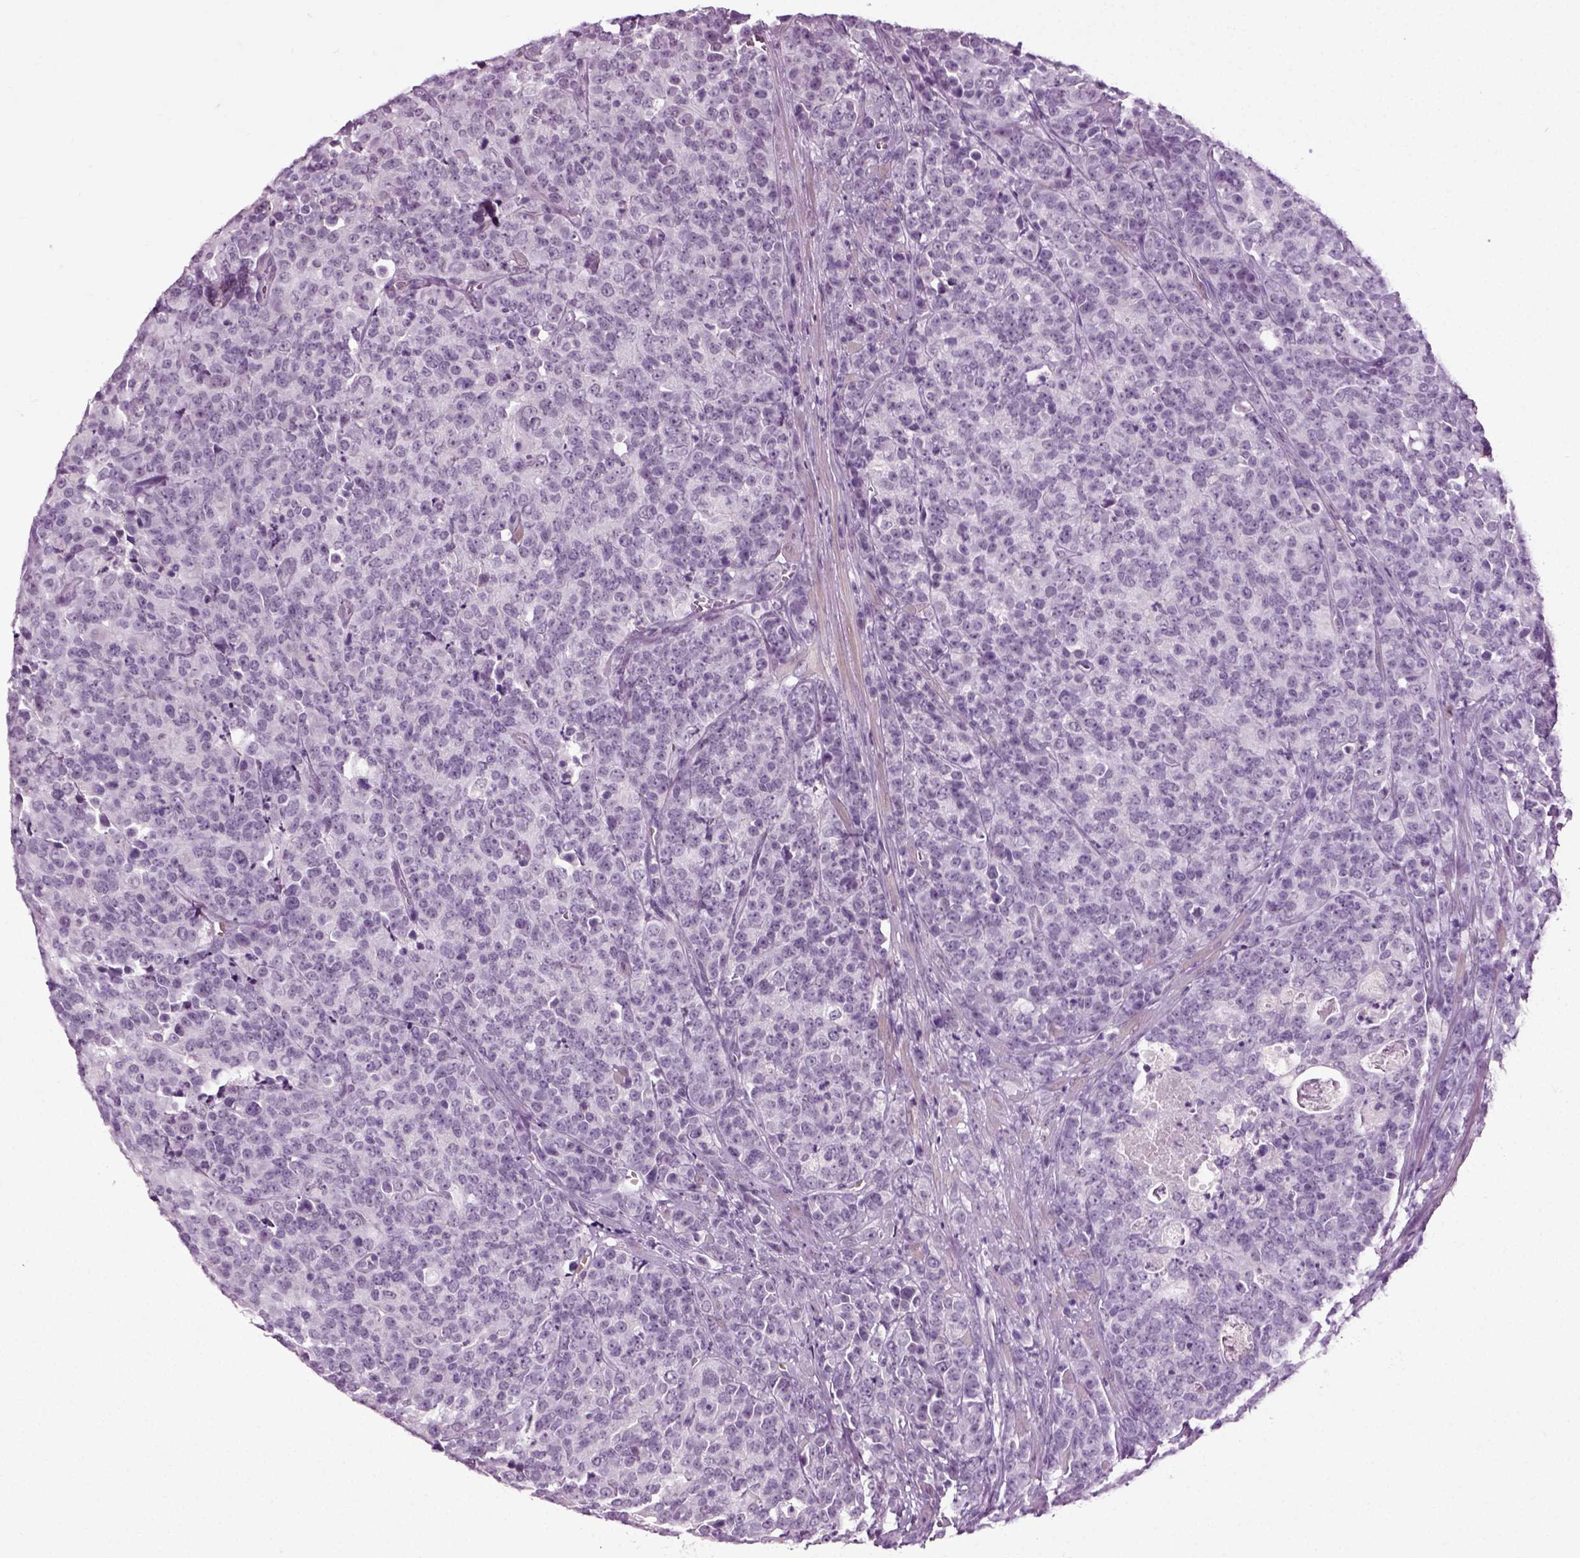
{"staining": {"intensity": "negative", "quantity": "none", "location": "none"}, "tissue": "prostate cancer", "cell_type": "Tumor cells", "image_type": "cancer", "snomed": [{"axis": "morphology", "description": "Adenocarcinoma, NOS"}, {"axis": "topography", "description": "Prostate"}], "caption": "Prostate cancer was stained to show a protein in brown. There is no significant expression in tumor cells.", "gene": "ZC2HC1C", "patient": {"sex": "male", "age": 67}}